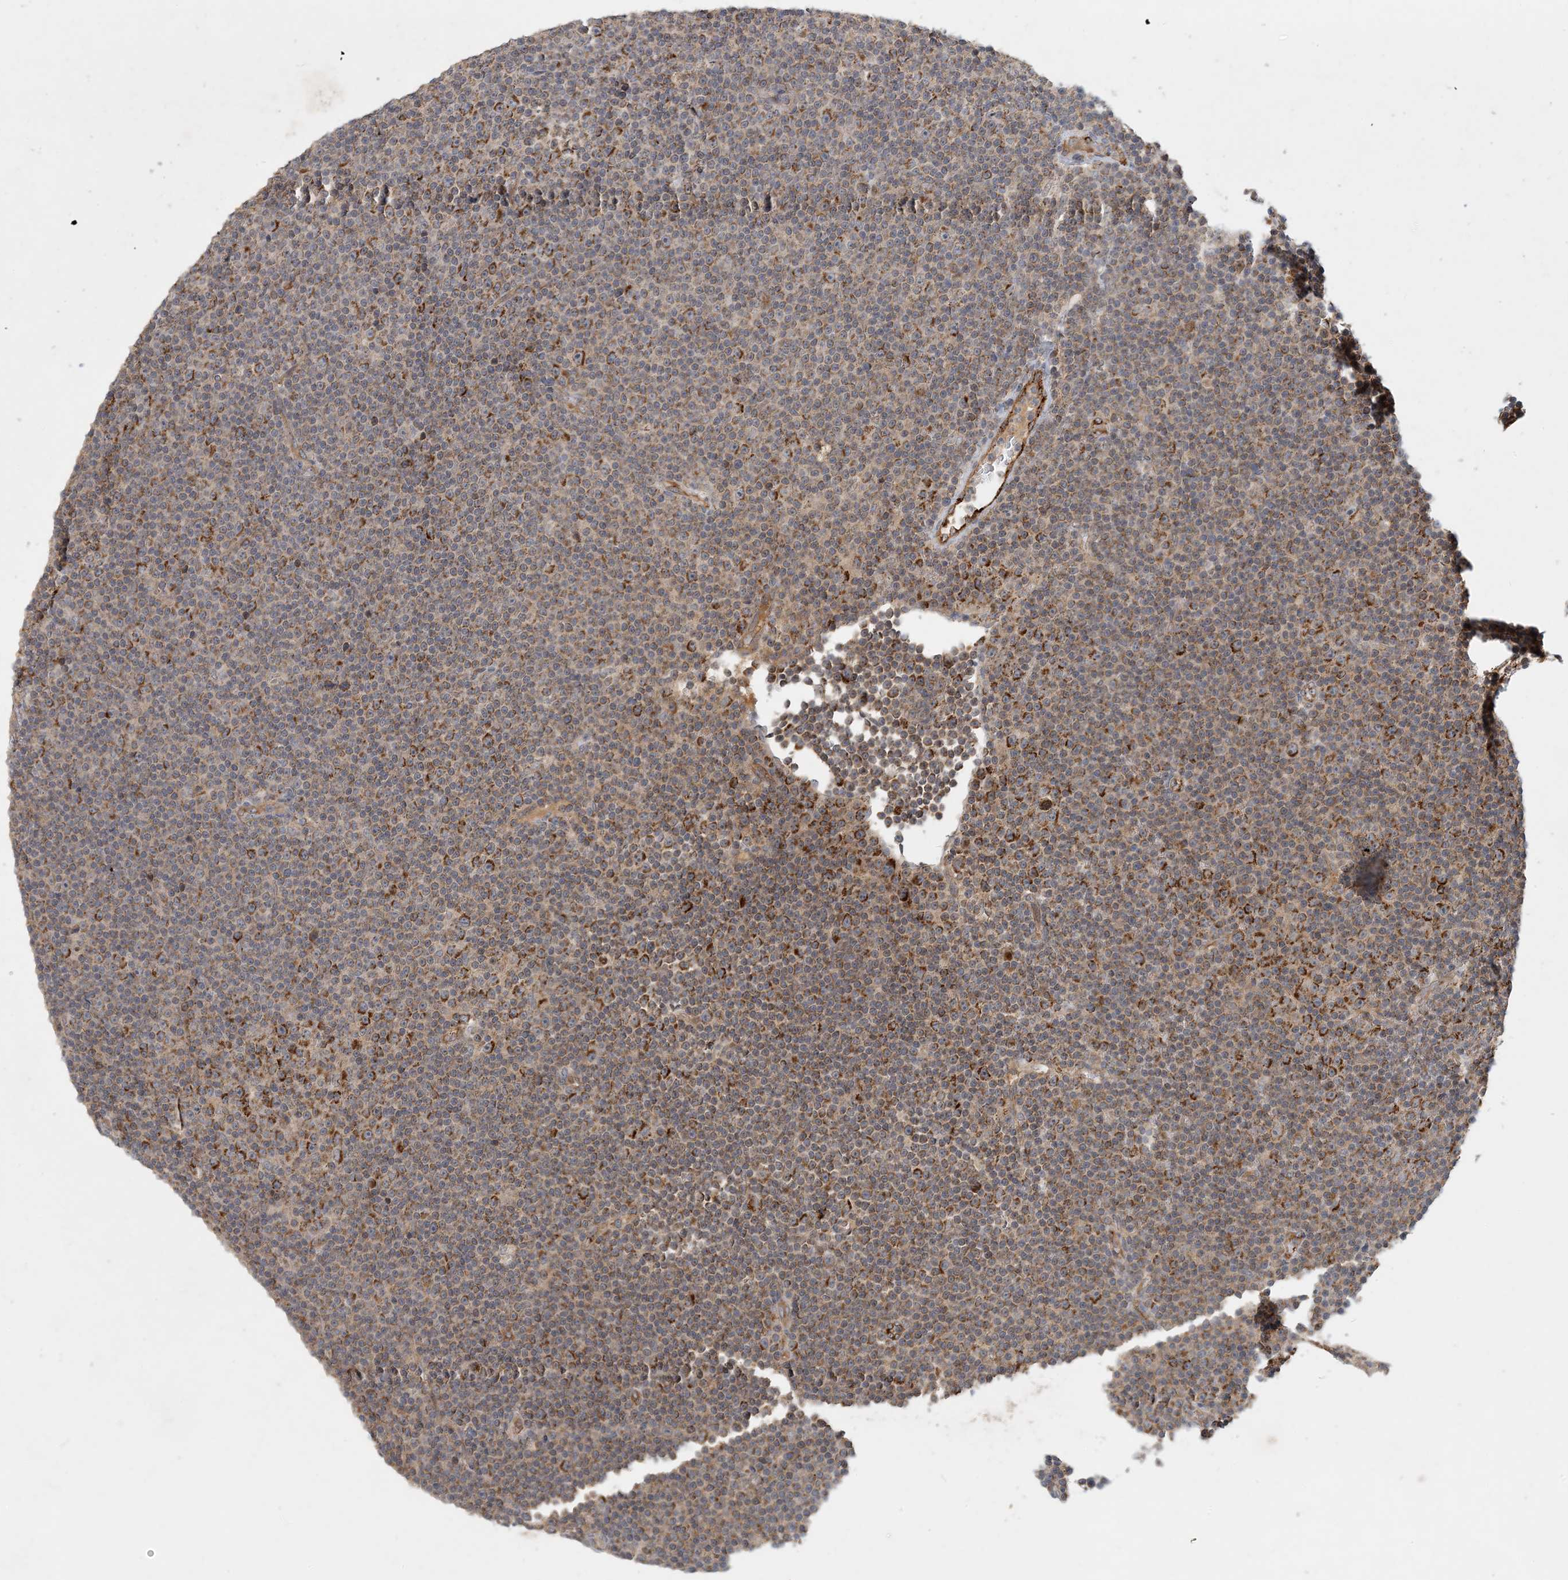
{"staining": {"intensity": "weak", "quantity": ">75%", "location": "cytoplasmic/membranous"}, "tissue": "lymphoma", "cell_type": "Tumor cells", "image_type": "cancer", "snomed": [{"axis": "morphology", "description": "Malignant lymphoma, non-Hodgkin's type, Low grade"}, {"axis": "topography", "description": "Lymph node"}], "caption": "An image showing weak cytoplasmic/membranous positivity in approximately >75% of tumor cells in lymphoma, as visualized by brown immunohistochemical staining.", "gene": "ZBTB3", "patient": {"sex": "female", "age": 67}}